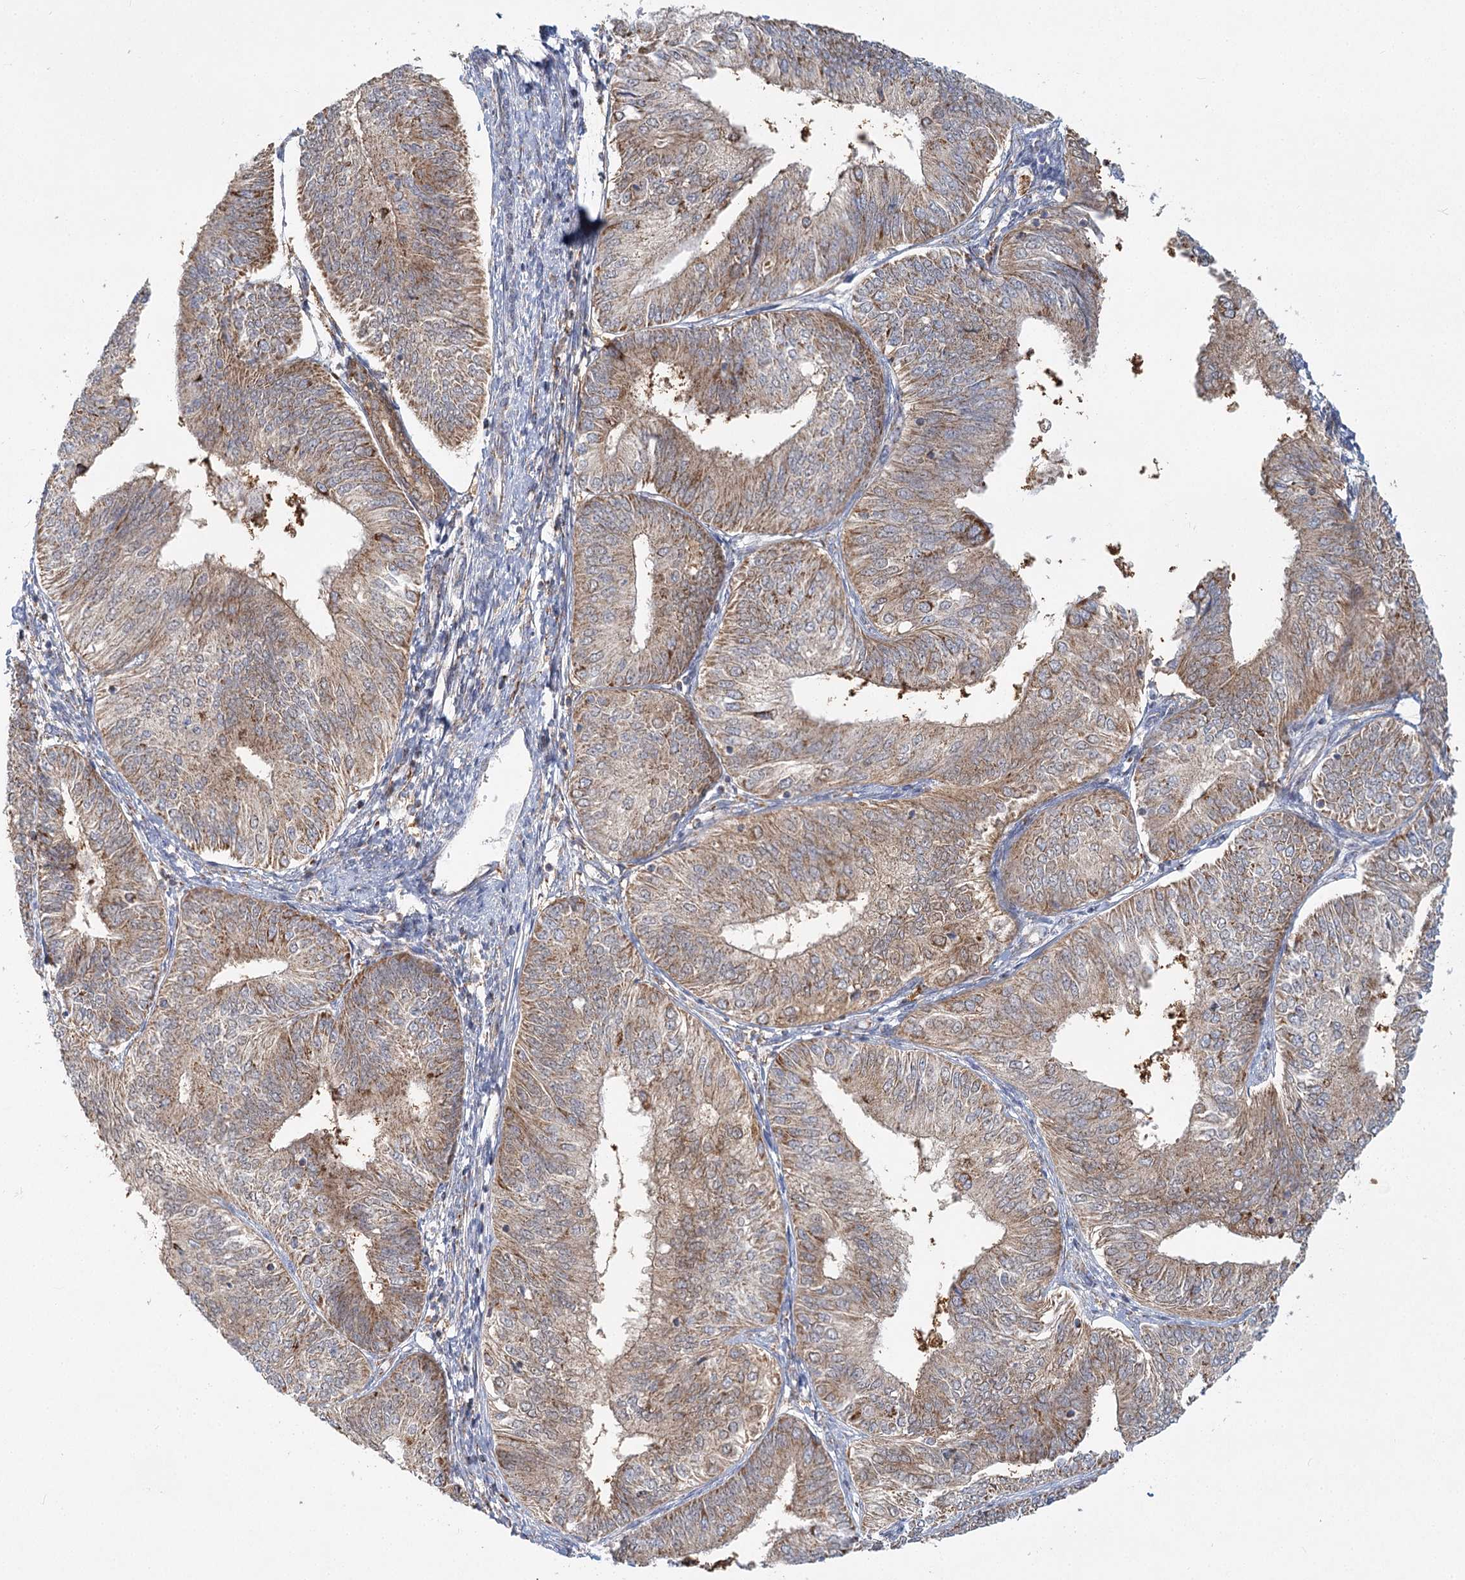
{"staining": {"intensity": "moderate", "quantity": ">75%", "location": "cytoplasmic/membranous"}, "tissue": "endometrial cancer", "cell_type": "Tumor cells", "image_type": "cancer", "snomed": [{"axis": "morphology", "description": "Adenocarcinoma, NOS"}, {"axis": "topography", "description": "Endometrium"}], "caption": "Adenocarcinoma (endometrial) tissue displays moderate cytoplasmic/membranous staining in approximately >75% of tumor cells The protein is stained brown, and the nuclei are stained in blue (DAB IHC with brightfield microscopy, high magnification).", "gene": "TAS1R1", "patient": {"sex": "female", "age": 58}}